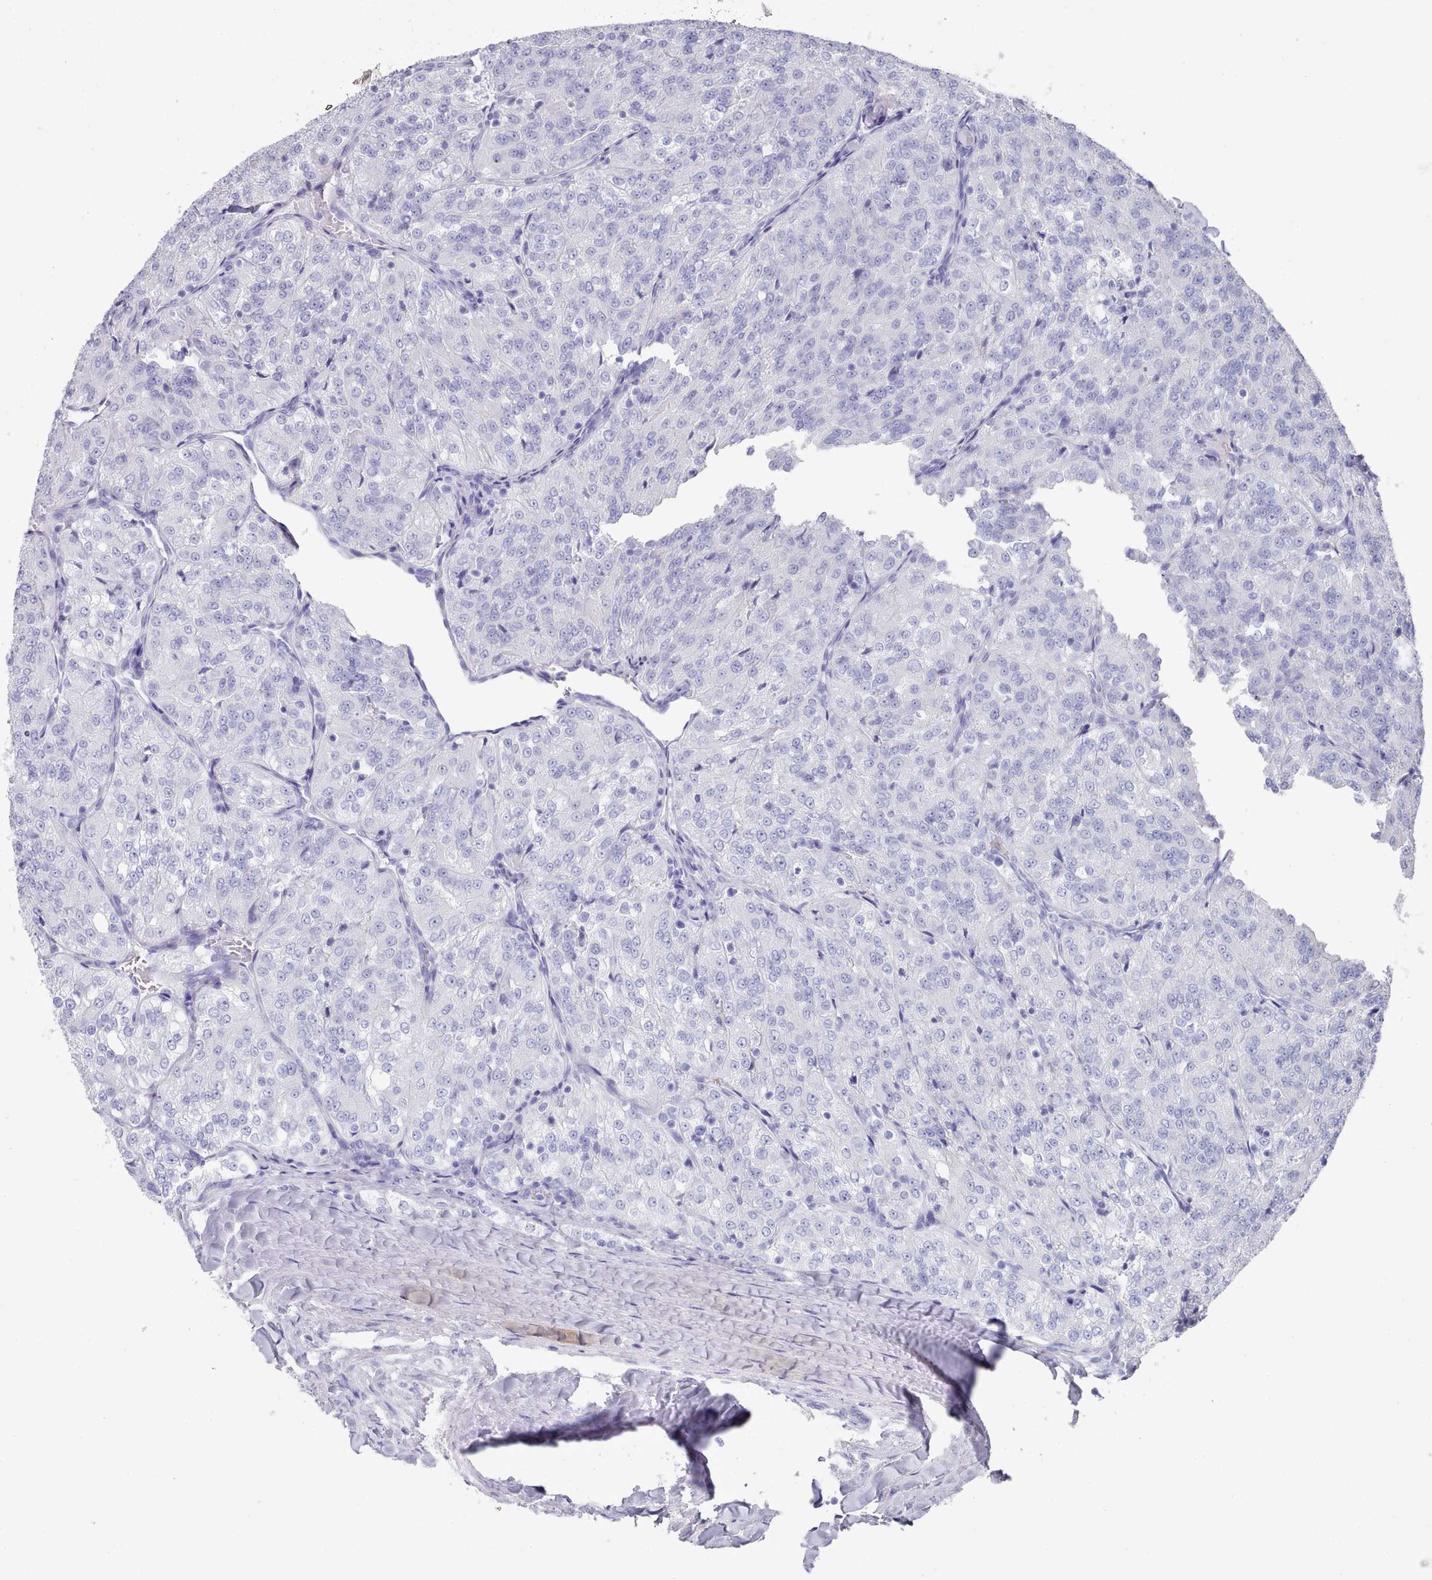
{"staining": {"intensity": "negative", "quantity": "none", "location": "none"}, "tissue": "renal cancer", "cell_type": "Tumor cells", "image_type": "cancer", "snomed": [{"axis": "morphology", "description": "Adenocarcinoma, NOS"}, {"axis": "topography", "description": "Kidney"}], "caption": "High magnification brightfield microscopy of renal cancer stained with DAB (3,3'-diaminobenzidine) (brown) and counterstained with hematoxylin (blue): tumor cells show no significant expression. (Brightfield microscopy of DAB (3,3'-diaminobenzidine) immunohistochemistry (IHC) at high magnification).", "gene": "LRRC37A", "patient": {"sex": "female", "age": 63}}